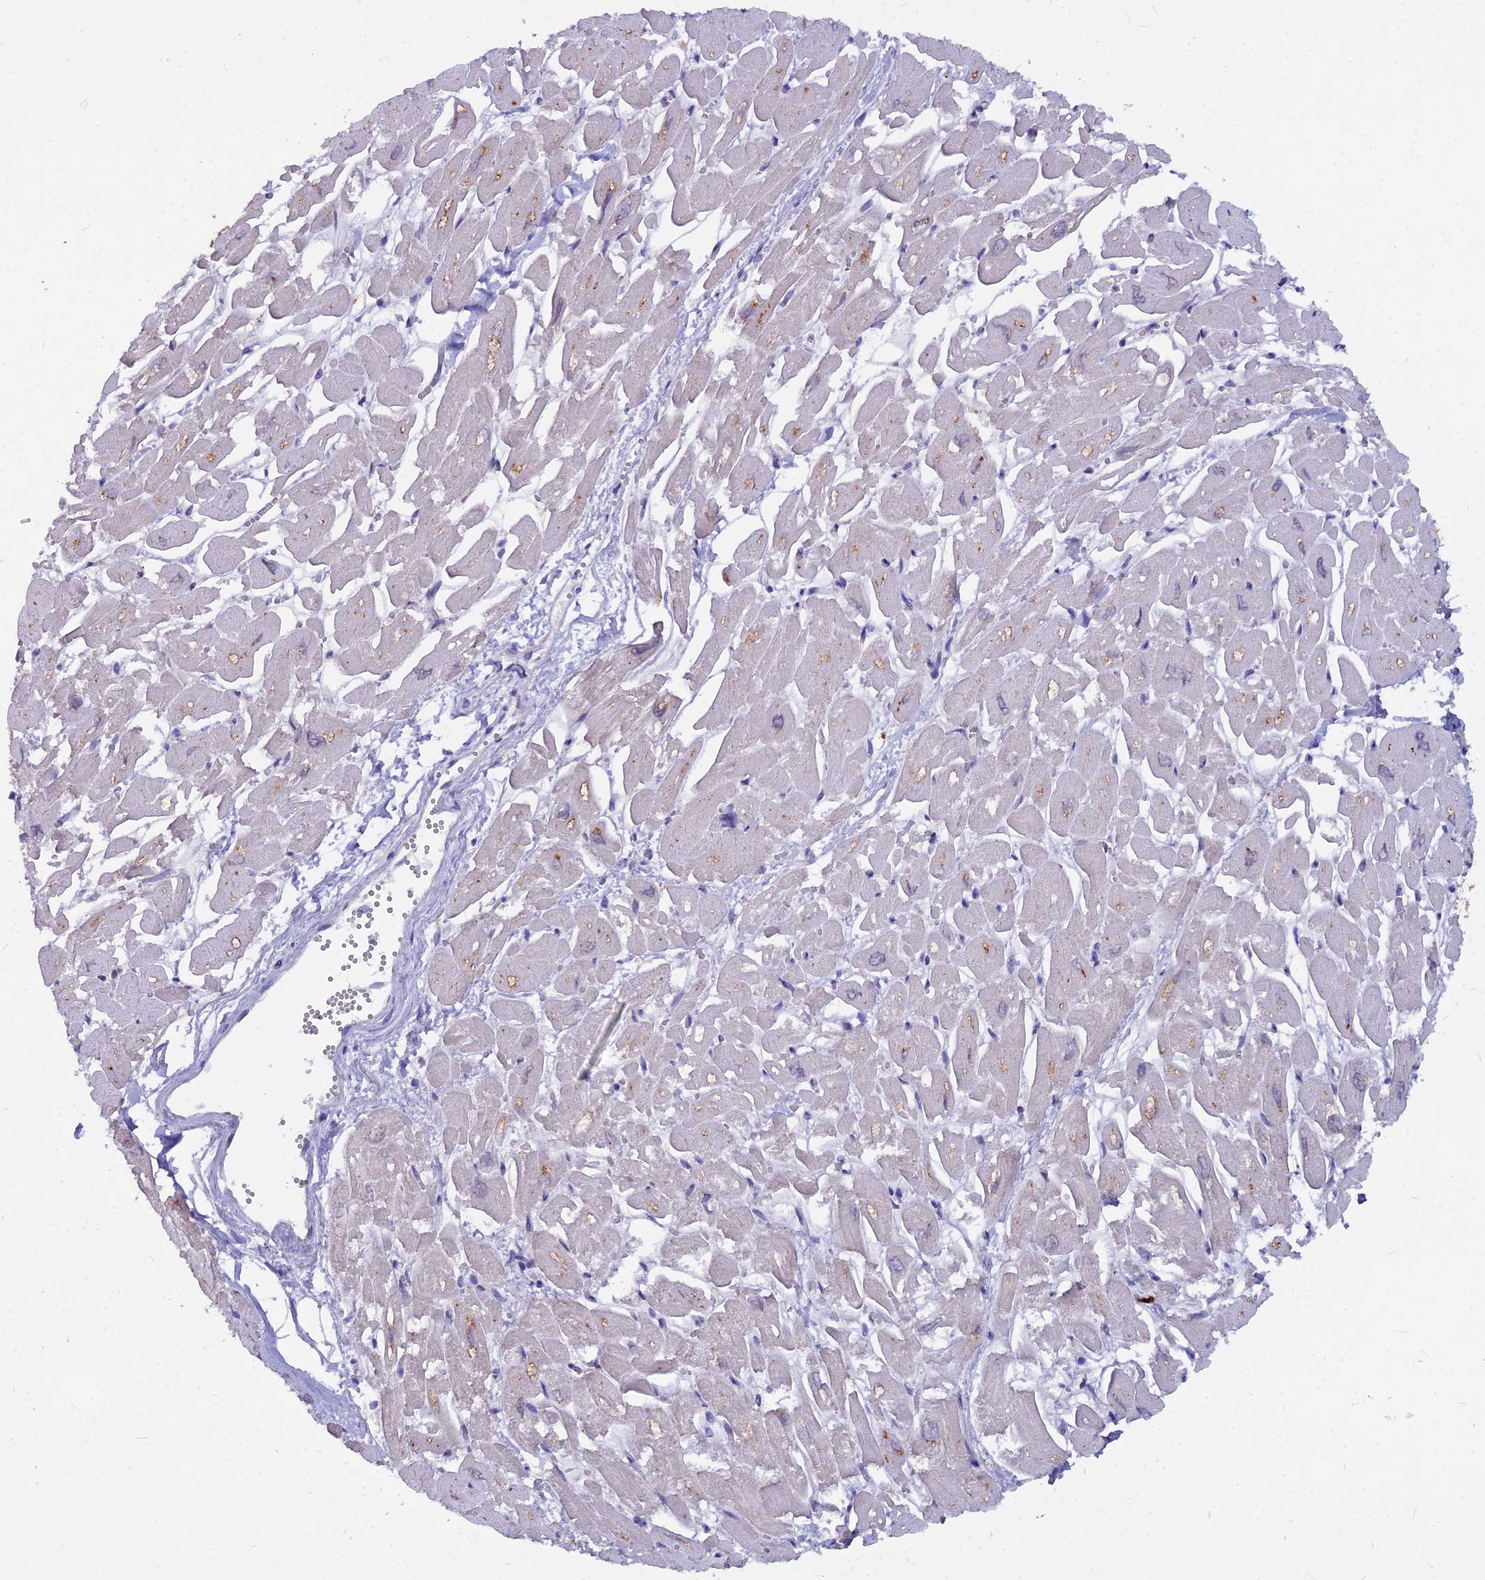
{"staining": {"intensity": "moderate", "quantity": "<25%", "location": "cytoplasmic/membranous"}, "tissue": "heart muscle", "cell_type": "Cardiomyocytes", "image_type": "normal", "snomed": [{"axis": "morphology", "description": "Normal tissue, NOS"}, {"axis": "topography", "description": "Heart"}], "caption": "About <25% of cardiomyocytes in benign heart muscle reveal moderate cytoplasmic/membranous protein staining as visualized by brown immunohistochemical staining.", "gene": "PCED1B", "patient": {"sex": "male", "age": 54}}